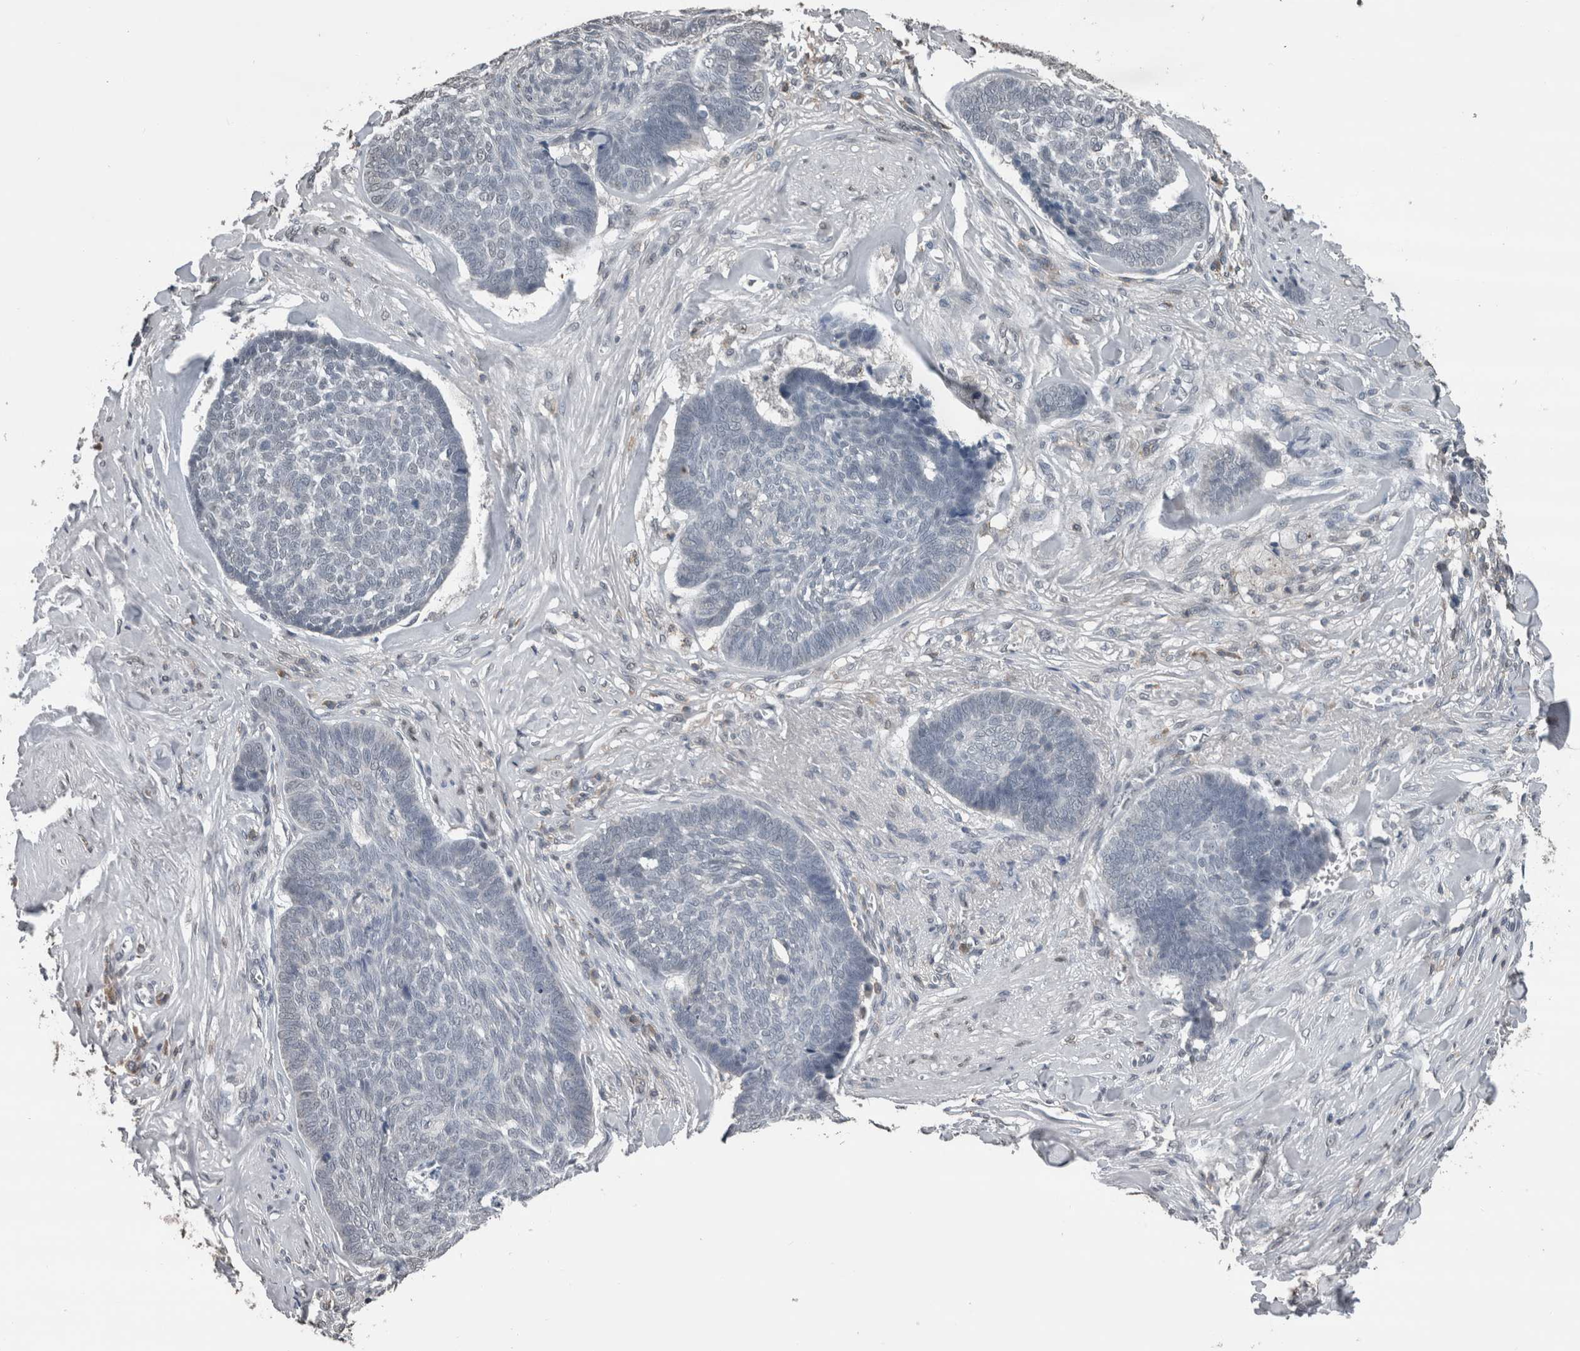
{"staining": {"intensity": "negative", "quantity": "none", "location": "none"}, "tissue": "skin cancer", "cell_type": "Tumor cells", "image_type": "cancer", "snomed": [{"axis": "morphology", "description": "Basal cell carcinoma"}, {"axis": "topography", "description": "Skin"}], "caption": "Immunohistochemistry photomicrograph of neoplastic tissue: skin basal cell carcinoma stained with DAB (3,3'-diaminobenzidine) shows no significant protein staining in tumor cells.", "gene": "MAFF", "patient": {"sex": "male", "age": 84}}